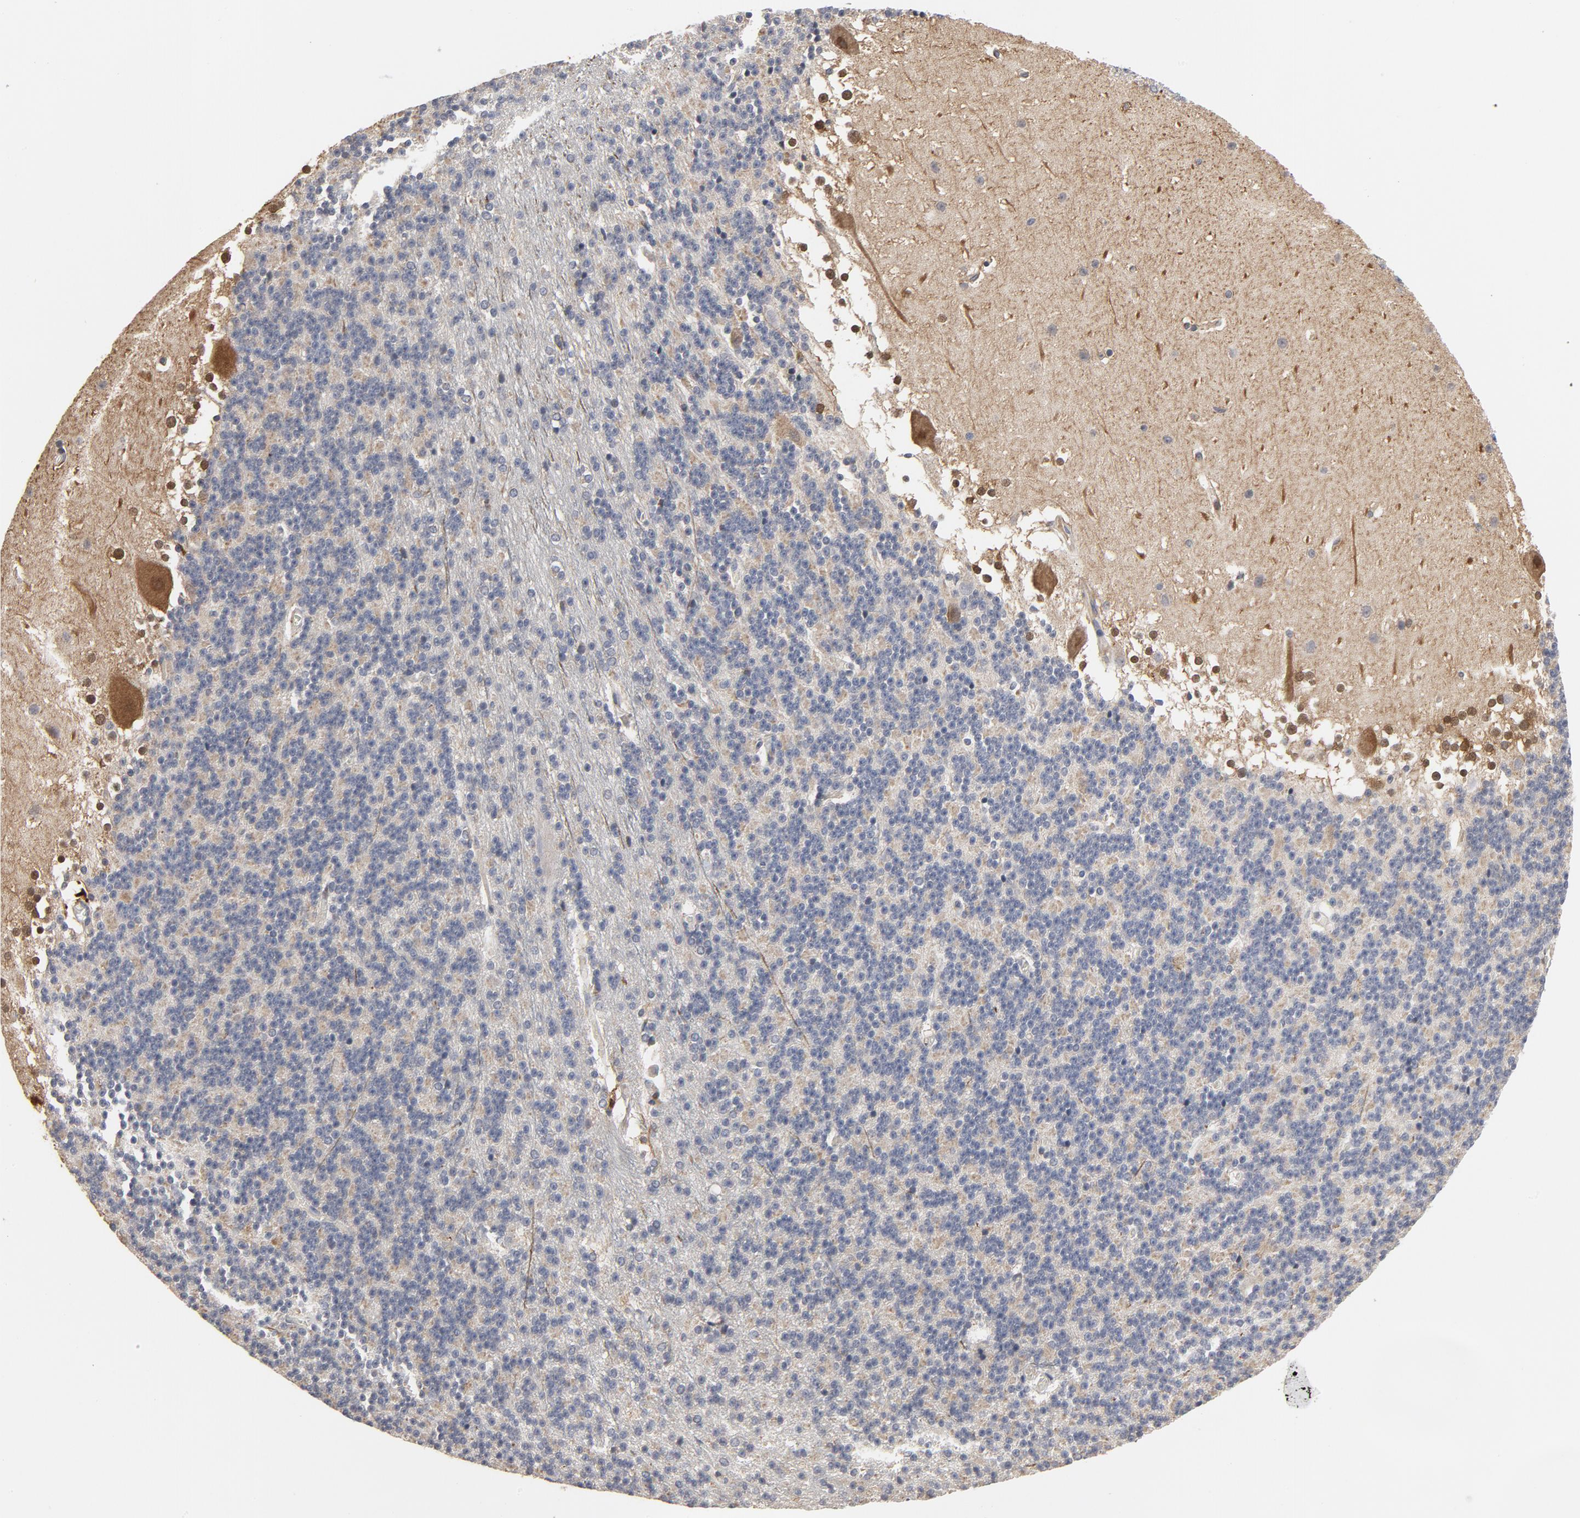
{"staining": {"intensity": "weak", "quantity": "<25%", "location": "cytoplasmic/membranous"}, "tissue": "cerebellum", "cell_type": "Cells in granular layer", "image_type": "normal", "snomed": [{"axis": "morphology", "description": "Normal tissue, NOS"}, {"axis": "topography", "description": "Cerebellum"}], "caption": "An IHC micrograph of normal cerebellum is shown. There is no staining in cells in granular layer of cerebellum. (DAB immunohistochemistry (IHC) with hematoxylin counter stain).", "gene": "PPP1R1B", "patient": {"sex": "female", "age": 19}}